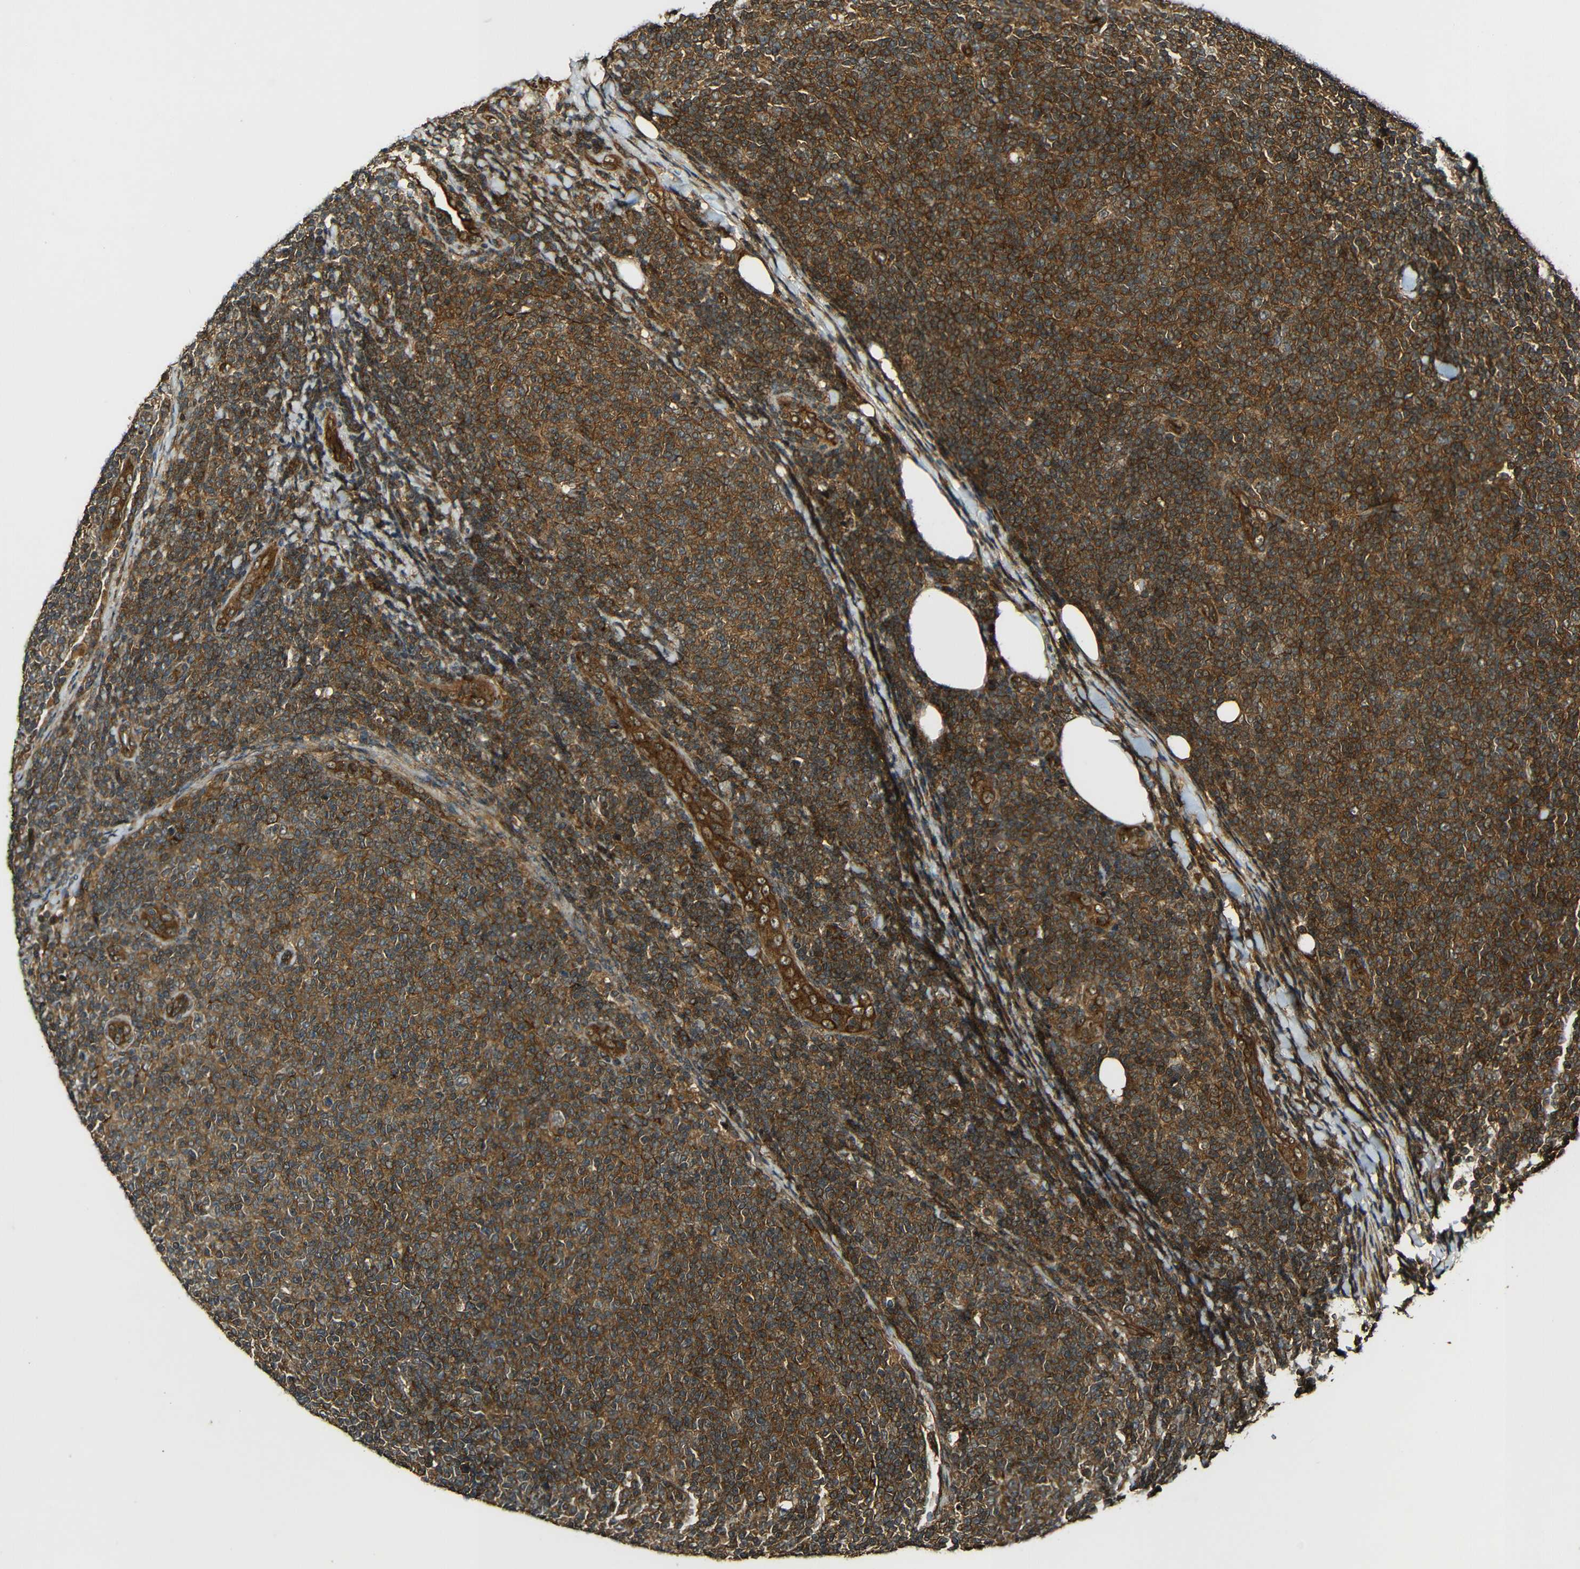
{"staining": {"intensity": "strong", "quantity": ">75%", "location": "cytoplasmic/membranous"}, "tissue": "lymphoma", "cell_type": "Tumor cells", "image_type": "cancer", "snomed": [{"axis": "morphology", "description": "Malignant lymphoma, non-Hodgkin's type, Low grade"}, {"axis": "topography", "description": "Lymph node"}], "caption": "The photomicrograph reveals a brown stain indicating the presence of a protein in the cytoplasmic/membranous of tumor cells in lymphoma.", "gene": "CASP8", "patient": {"sex": "male", "age": 66}}